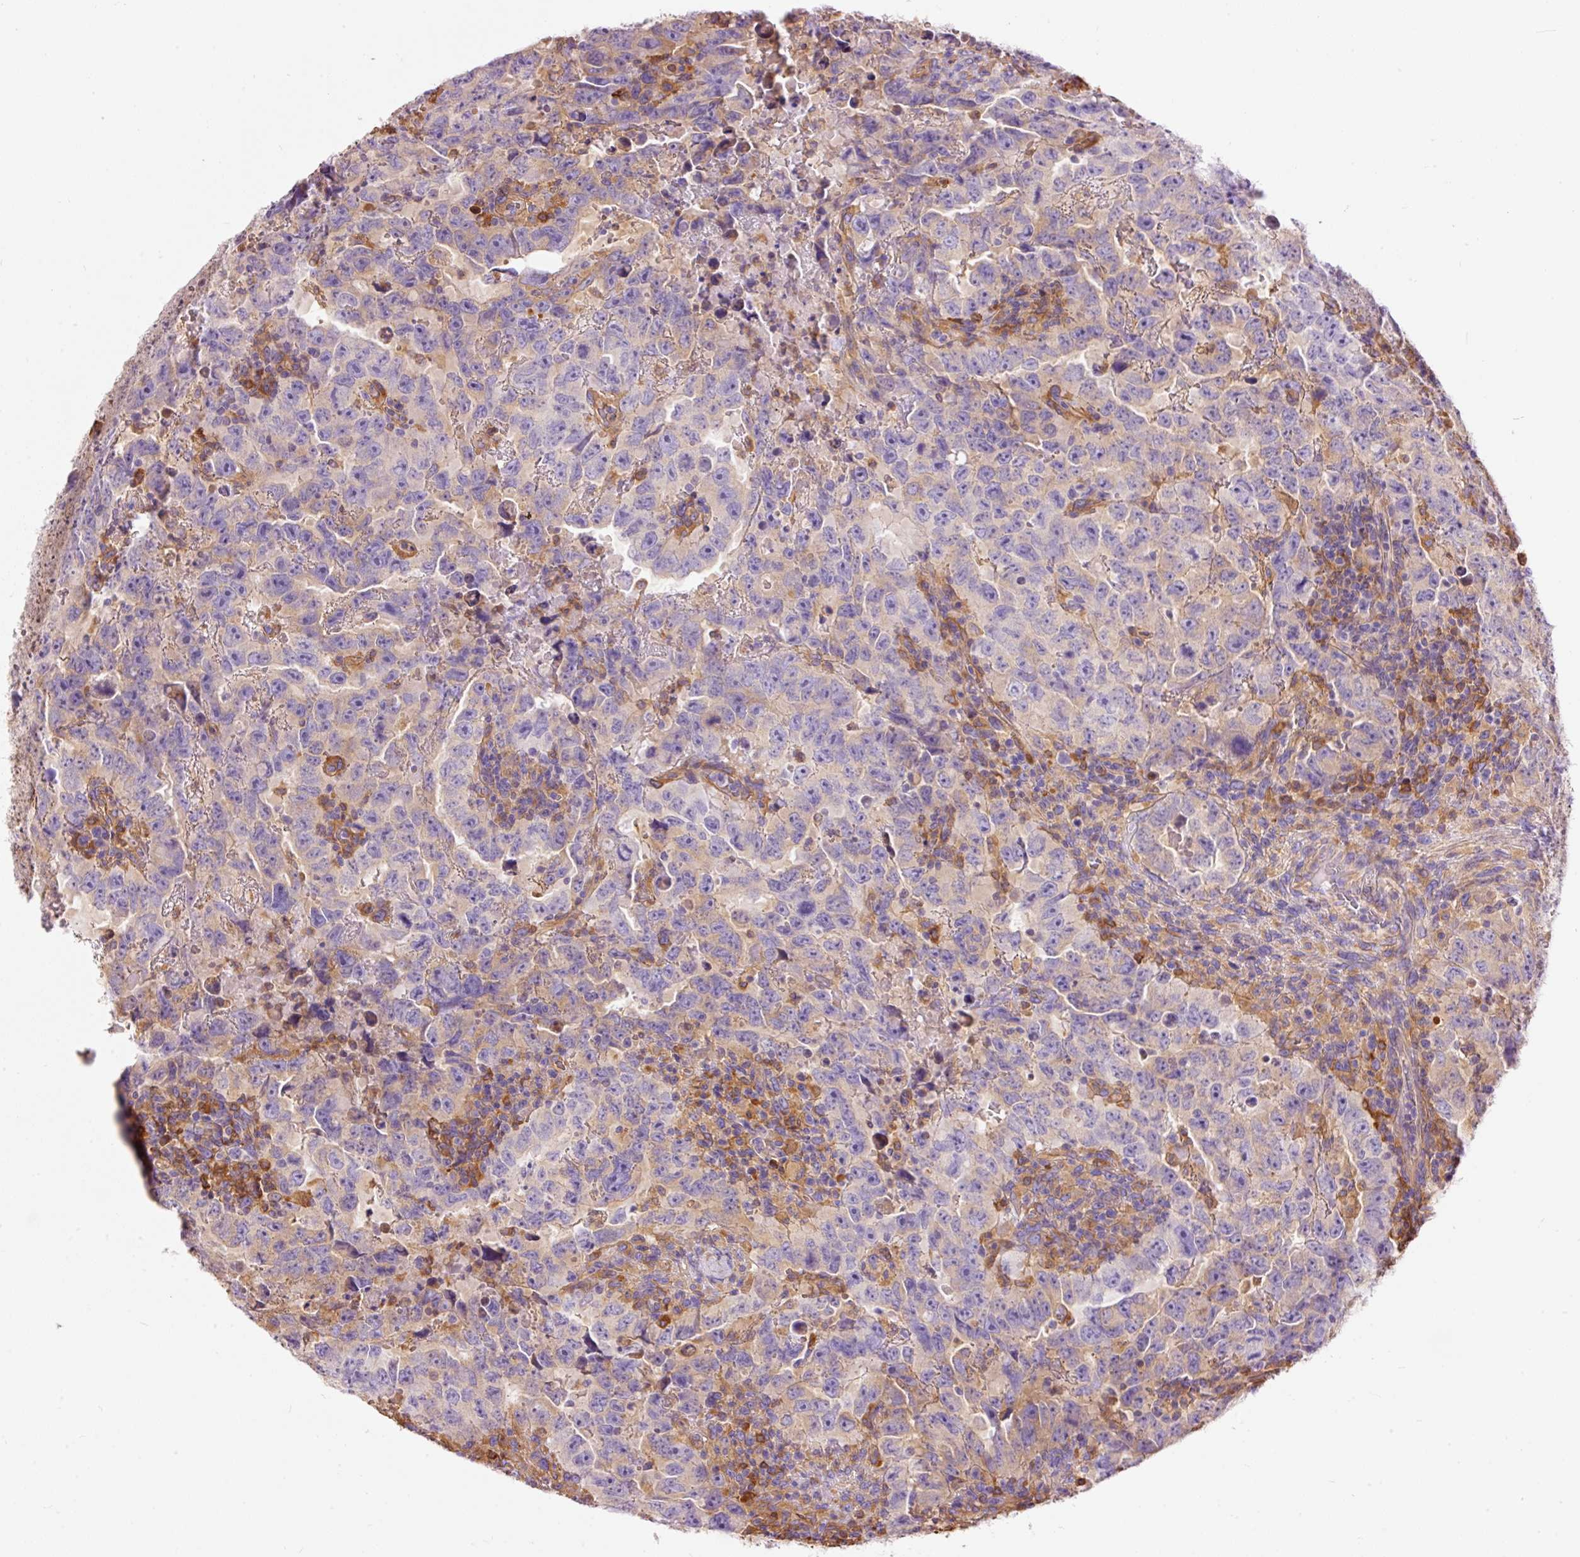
{"staining": {"intensity": "weak", "quantity": "<25%", "location": "cytoplasmic/membranous"}, "tissue": "testis cancer", "cell_type": "Tumor cells", "image_type": "cancer", "snomed": [{"axis": "morphology", "description": "Carcinoma, Embryonal, NOS"}, {"axis": "topography", "description": "Testis"}], "caption": "A histopathology image of embryonal carcinoma (testis) stained for a protein shows no brown staining in tumor cells. (DAB (3,3'-diaminobenzidine) IHC, high magnification).", "gene": "IL10RB", "patient": {"sex": "male", "age": 24}}